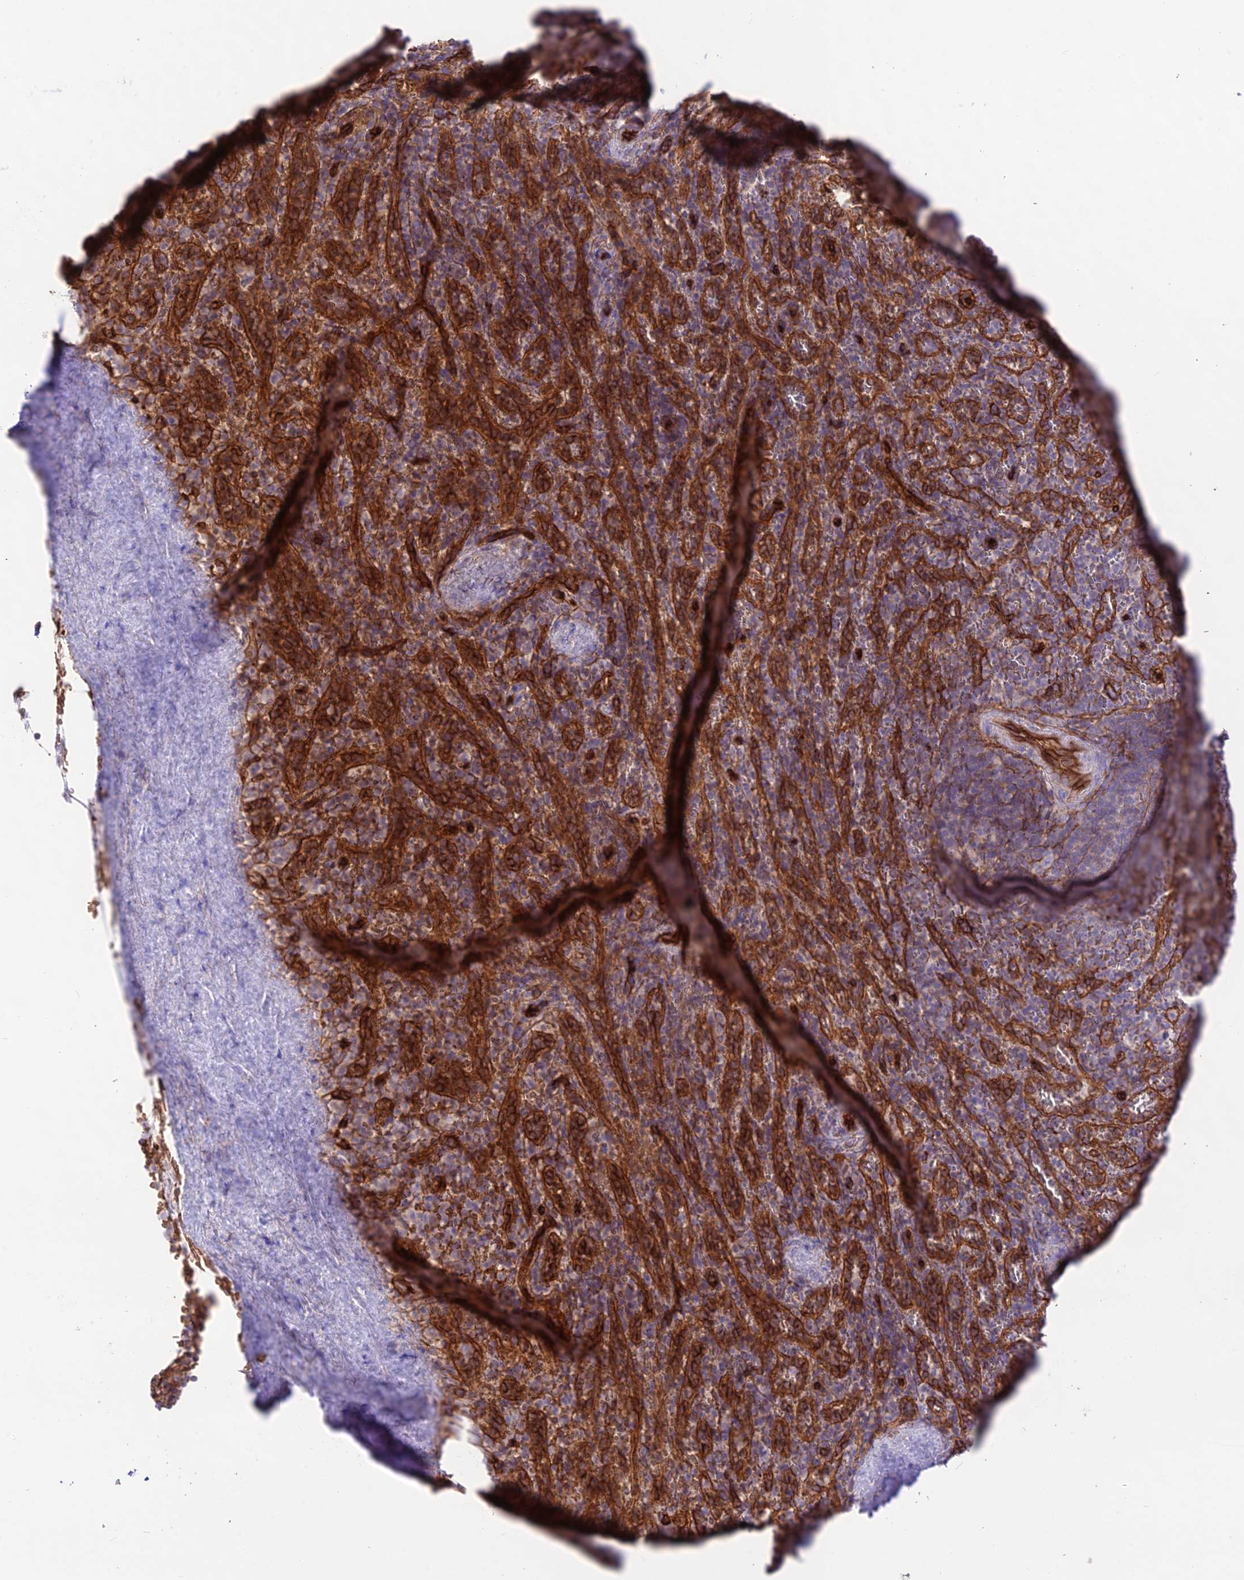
{"staining": {"intensity": "weak", "quantity": "<25%", "location": "cytoplasmic/membranous"}, "tissue": "spleen", "cell_type": "Cells in red pulp", "image_type": "normal", "snomed": [{"axis": "morphology", "description": "Normal tissue, NOS"}, {"axis": "topography", "description": "Spleen"}], "caption": "The image displays no significant positivity in cells in red pulp of spleen.", "gene": "YPEL5", "patient": {"sex": "female", "age": 21}}